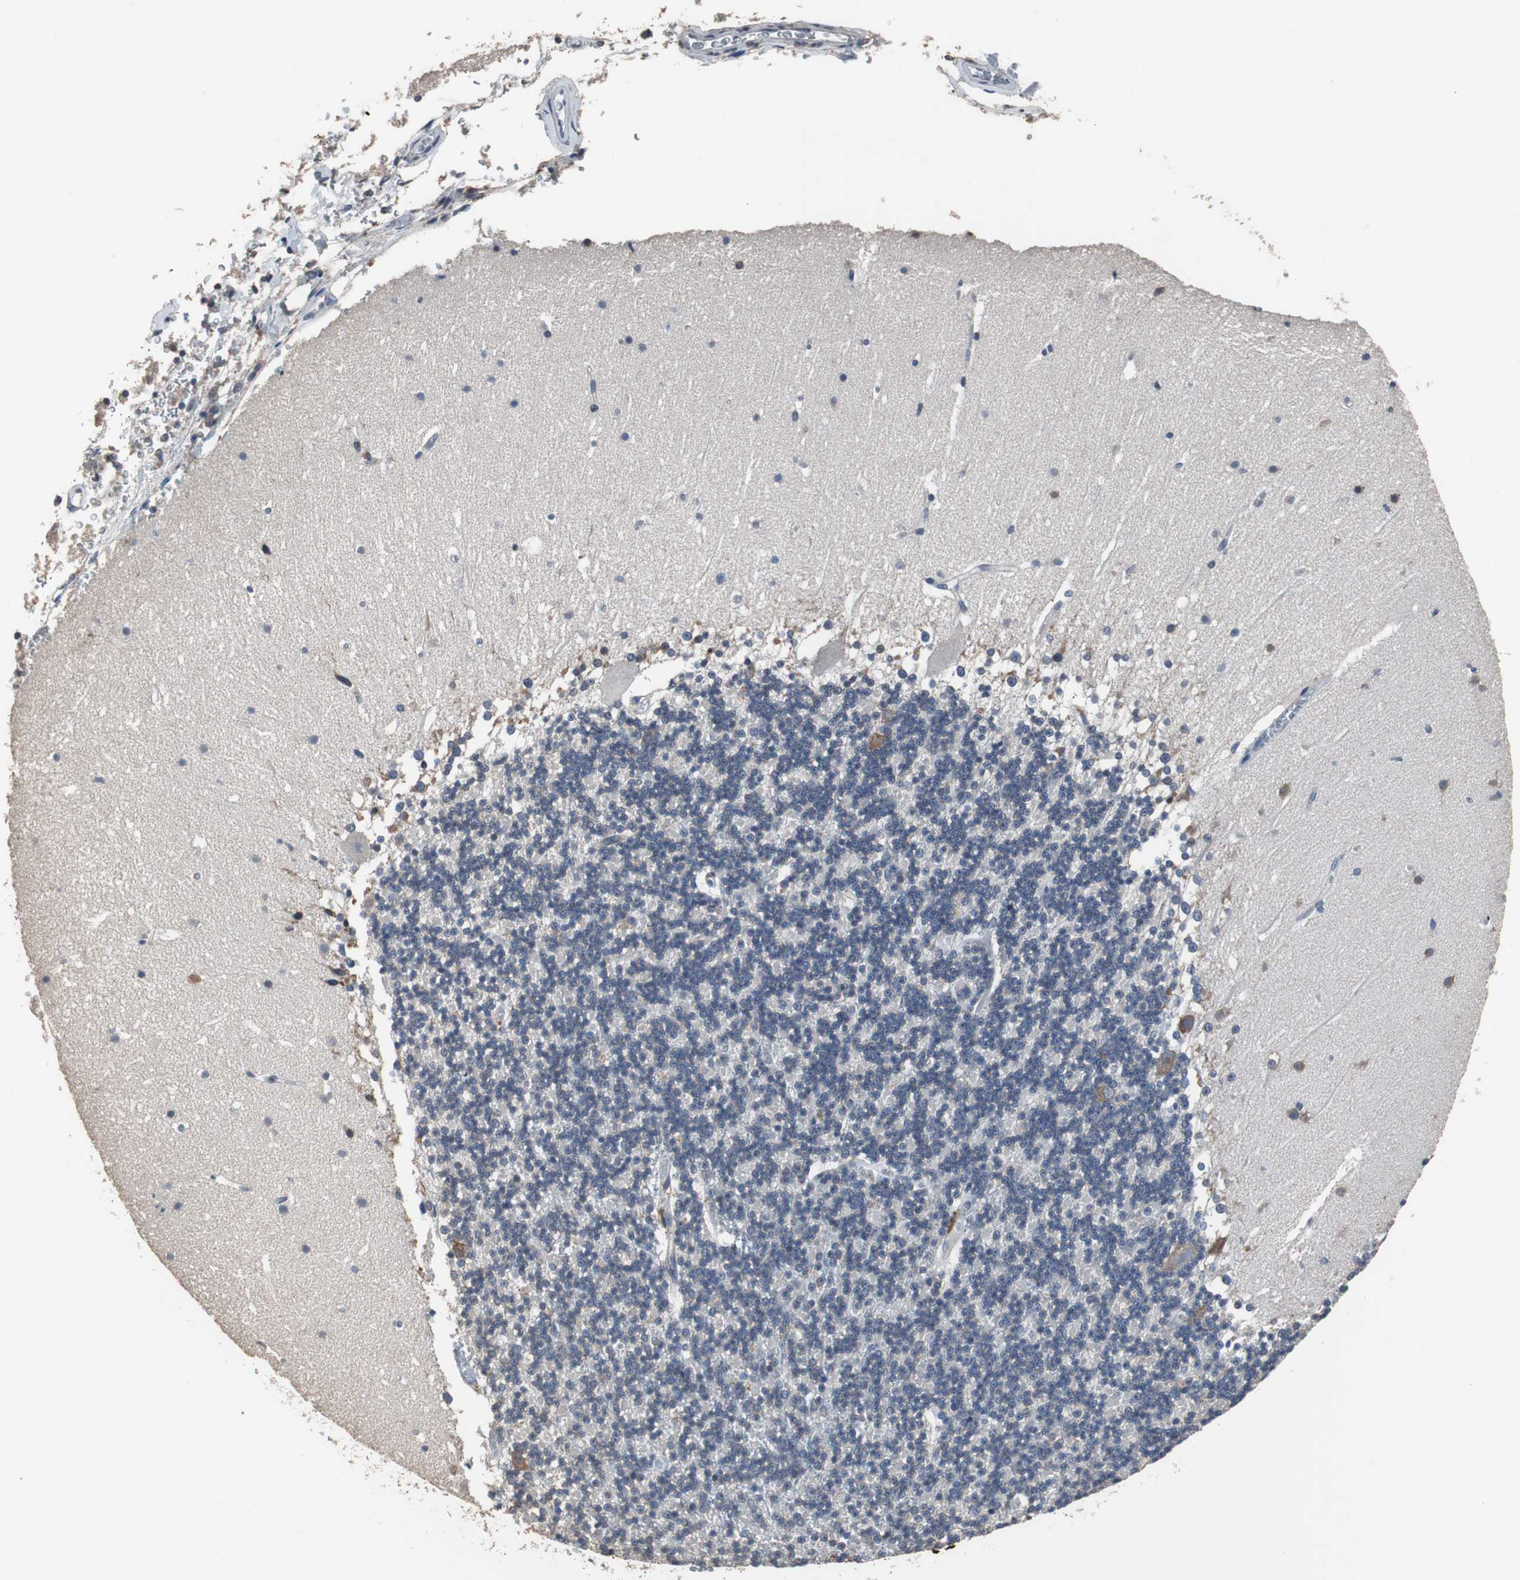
{"staining": {"intensity": "negative", "quantity": "none", "location": "none"}, "tissue": "cerebellum", "cell_type": "Cells in granular layer", "image_type": "normal", "snomed": [{"axis": "morphology", "description": "Normal tissue, NOS"}, {"axis": "topography", "description": "Cerebellum"}], "caption": "Cells in granular layer show no significant expression in benign cerebellum.", "gene": "USP10", "patient": {"sex": "female", "age": 19}}